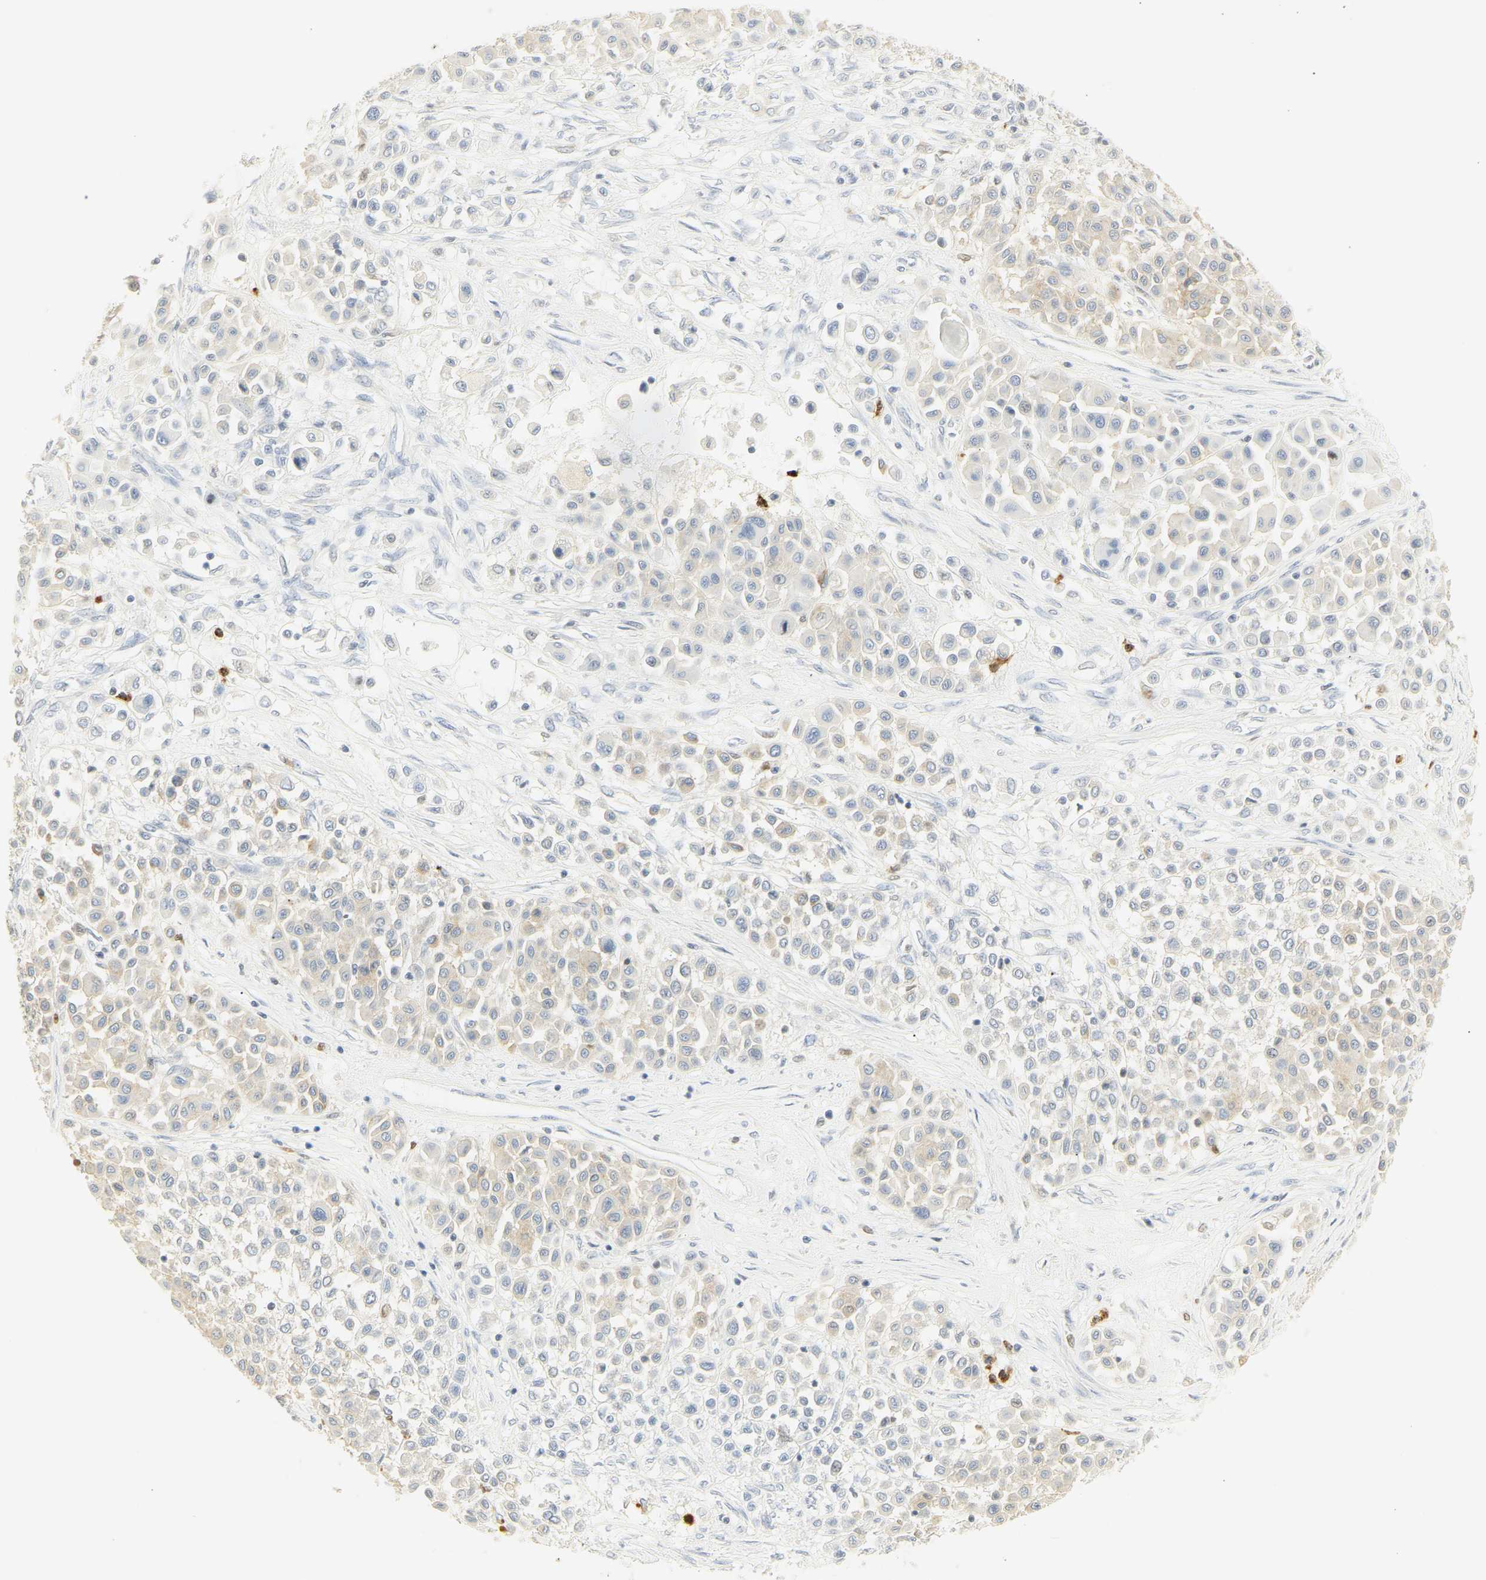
{"staining": {"intensity": "weak", "quantity": "25%-75%", "location": "cytoplasmic/membranous"}, "tissue": "melanoma", "cell_type": "Tumor cells", "image_type": "cancer", "snomed": [{"axis": "morphology", "description": "Malignant melanoma, Metastatic site"}, {"axis": "topography", "description": "Soft tissue"}], "caption": "Immunohistochemical staining of human malignant melanoma (metastatic site) exhibits low levels of weak cytoplasmic/membranous protein expression in approximately 25%-75% of tumor cells.", "gene": "CEACAM5", "patient": {"sex": "male", "age": 41}}